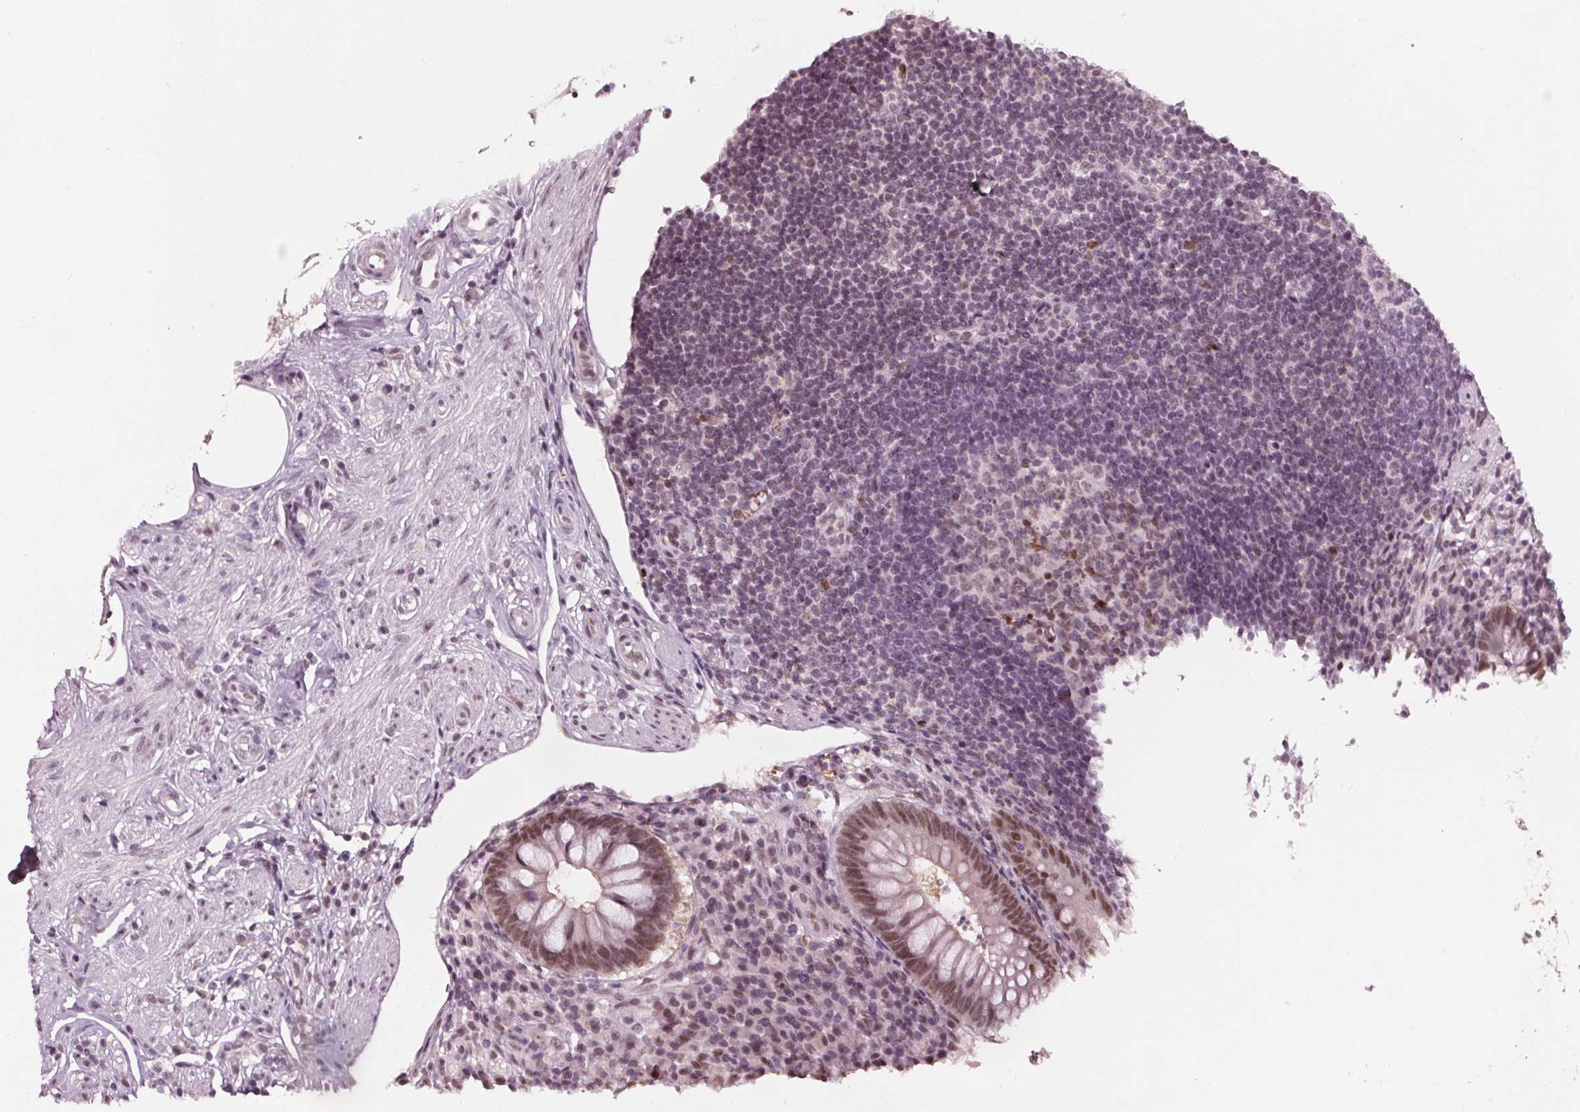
{"staining": {"intensity": "moderate", "quantity": ">75%", "location": "nuclear"}, "tissue": "appendix", "cell_type": "Glandular cells", "image_type": "normal", "snomed": [{"axis": "morphology", "description": "Normal tissue, NOS"}, {"axis": "topography", "description": "Appendix"}], "caption": "Glandular cells show medium levels of moderate nuclear positivity in about >75% of cells in unremarkable appendix. (DAB (3,3'-diaminobenzidine) IHC with brightfield microscopy, high magnification).", "gene": "IWS1", "patient": {"sex": "female", "age": 56}}